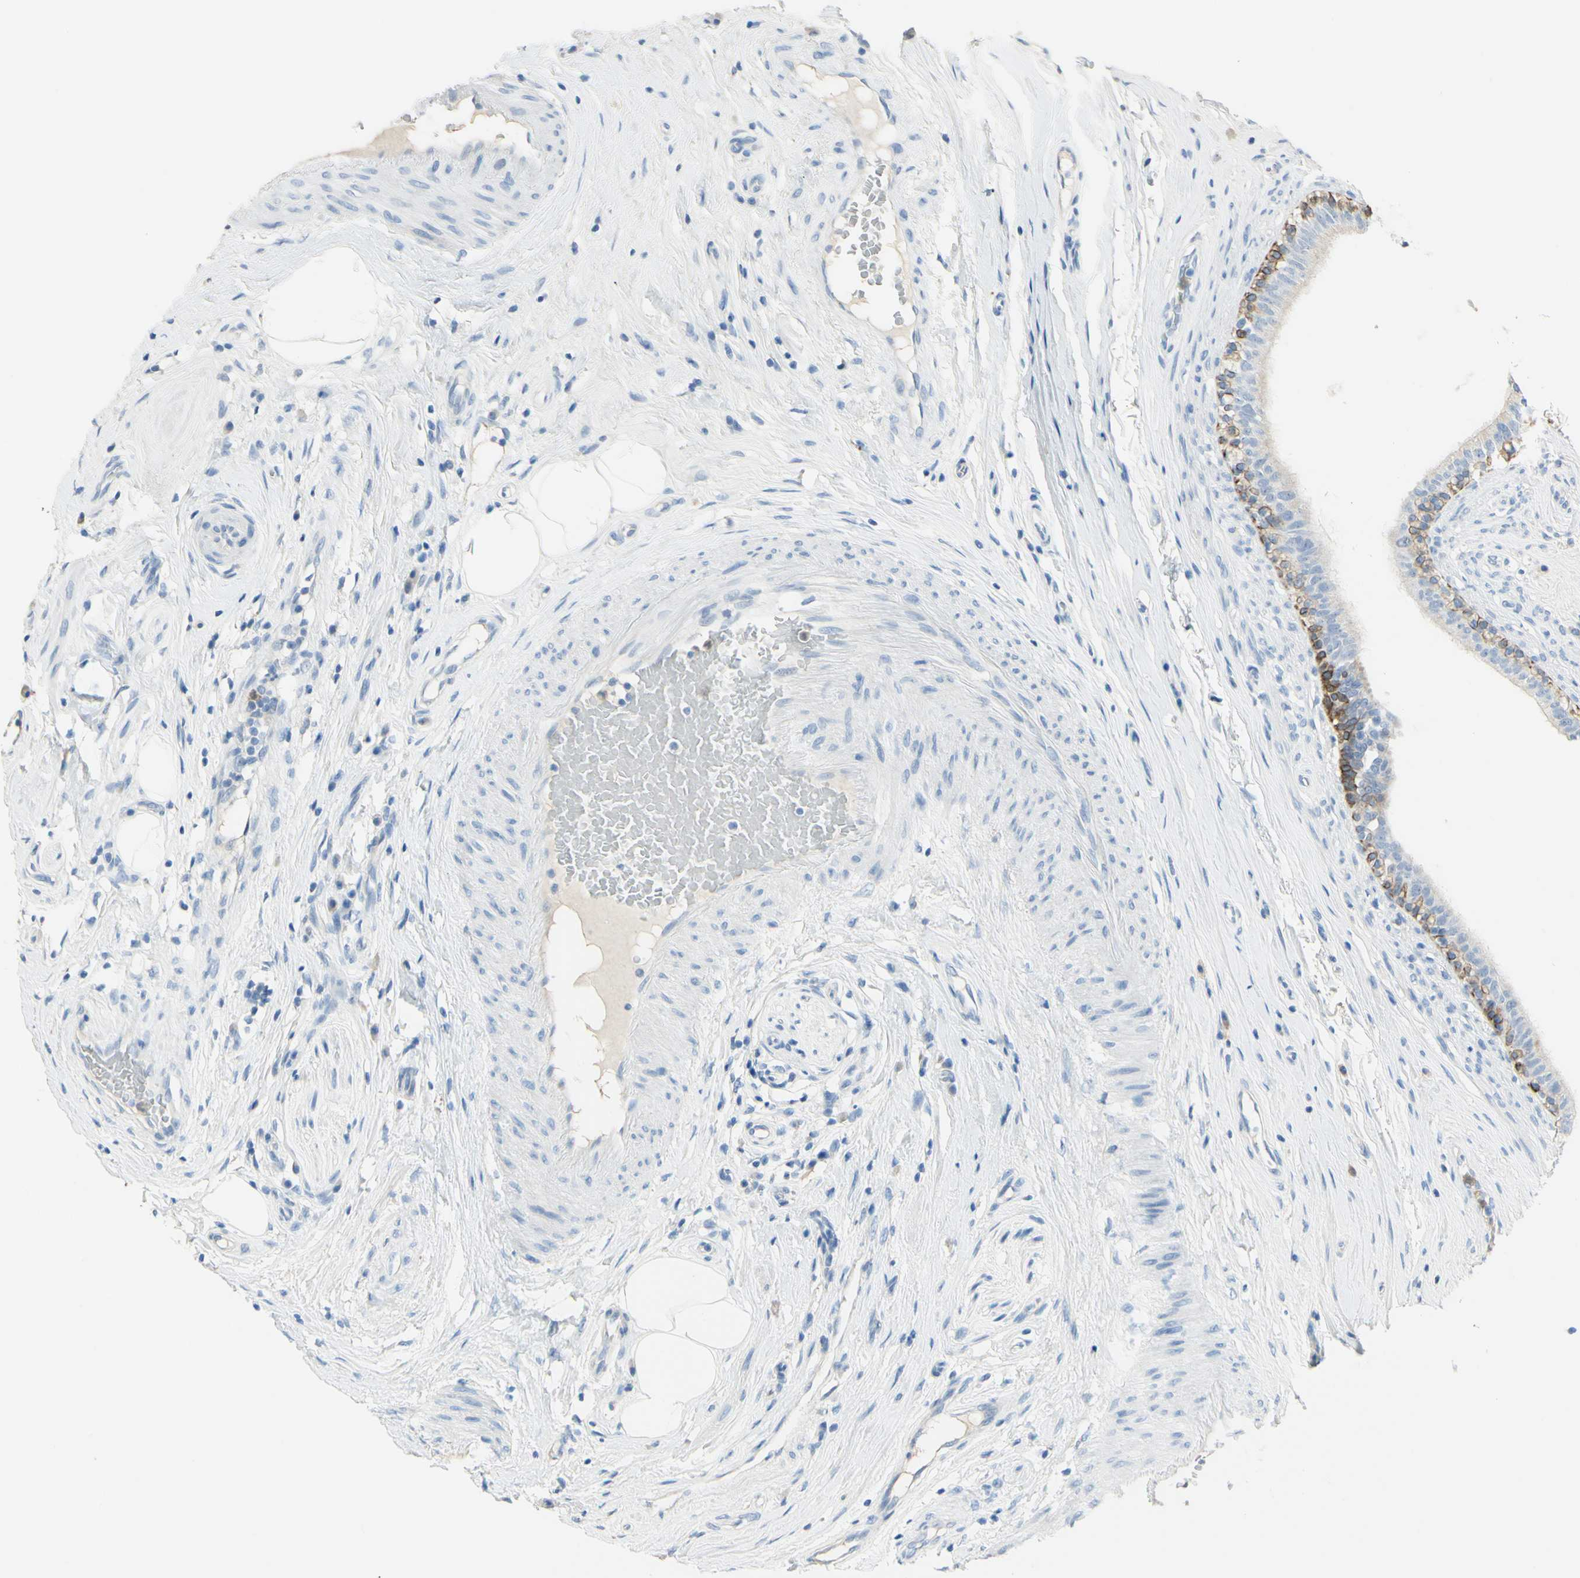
{"staining": {"intensity": "moderate", "quantity": "25%-75%", "location": "cytoplasmic/membranous"}, "tissue": "epididymis", "cell_type": "Glandular cells", "image_type": "normal", "snomed": [{"axis": "morphology", "description": "Normal tissue, NOS"}, {"axis": "morphology", "description": "Inflammation, NOS"}, {"axis": "topography", "description": "Epididymis"}], "caption": "This micrograph displays IHC staining of unremarkable human epididymis, with medium moderate cytoplasmic/membranous expression in approximately 25%-75% of glandular cells.", "gene": "ZNF557", "patient": {"sex": "male", "age": 84}}